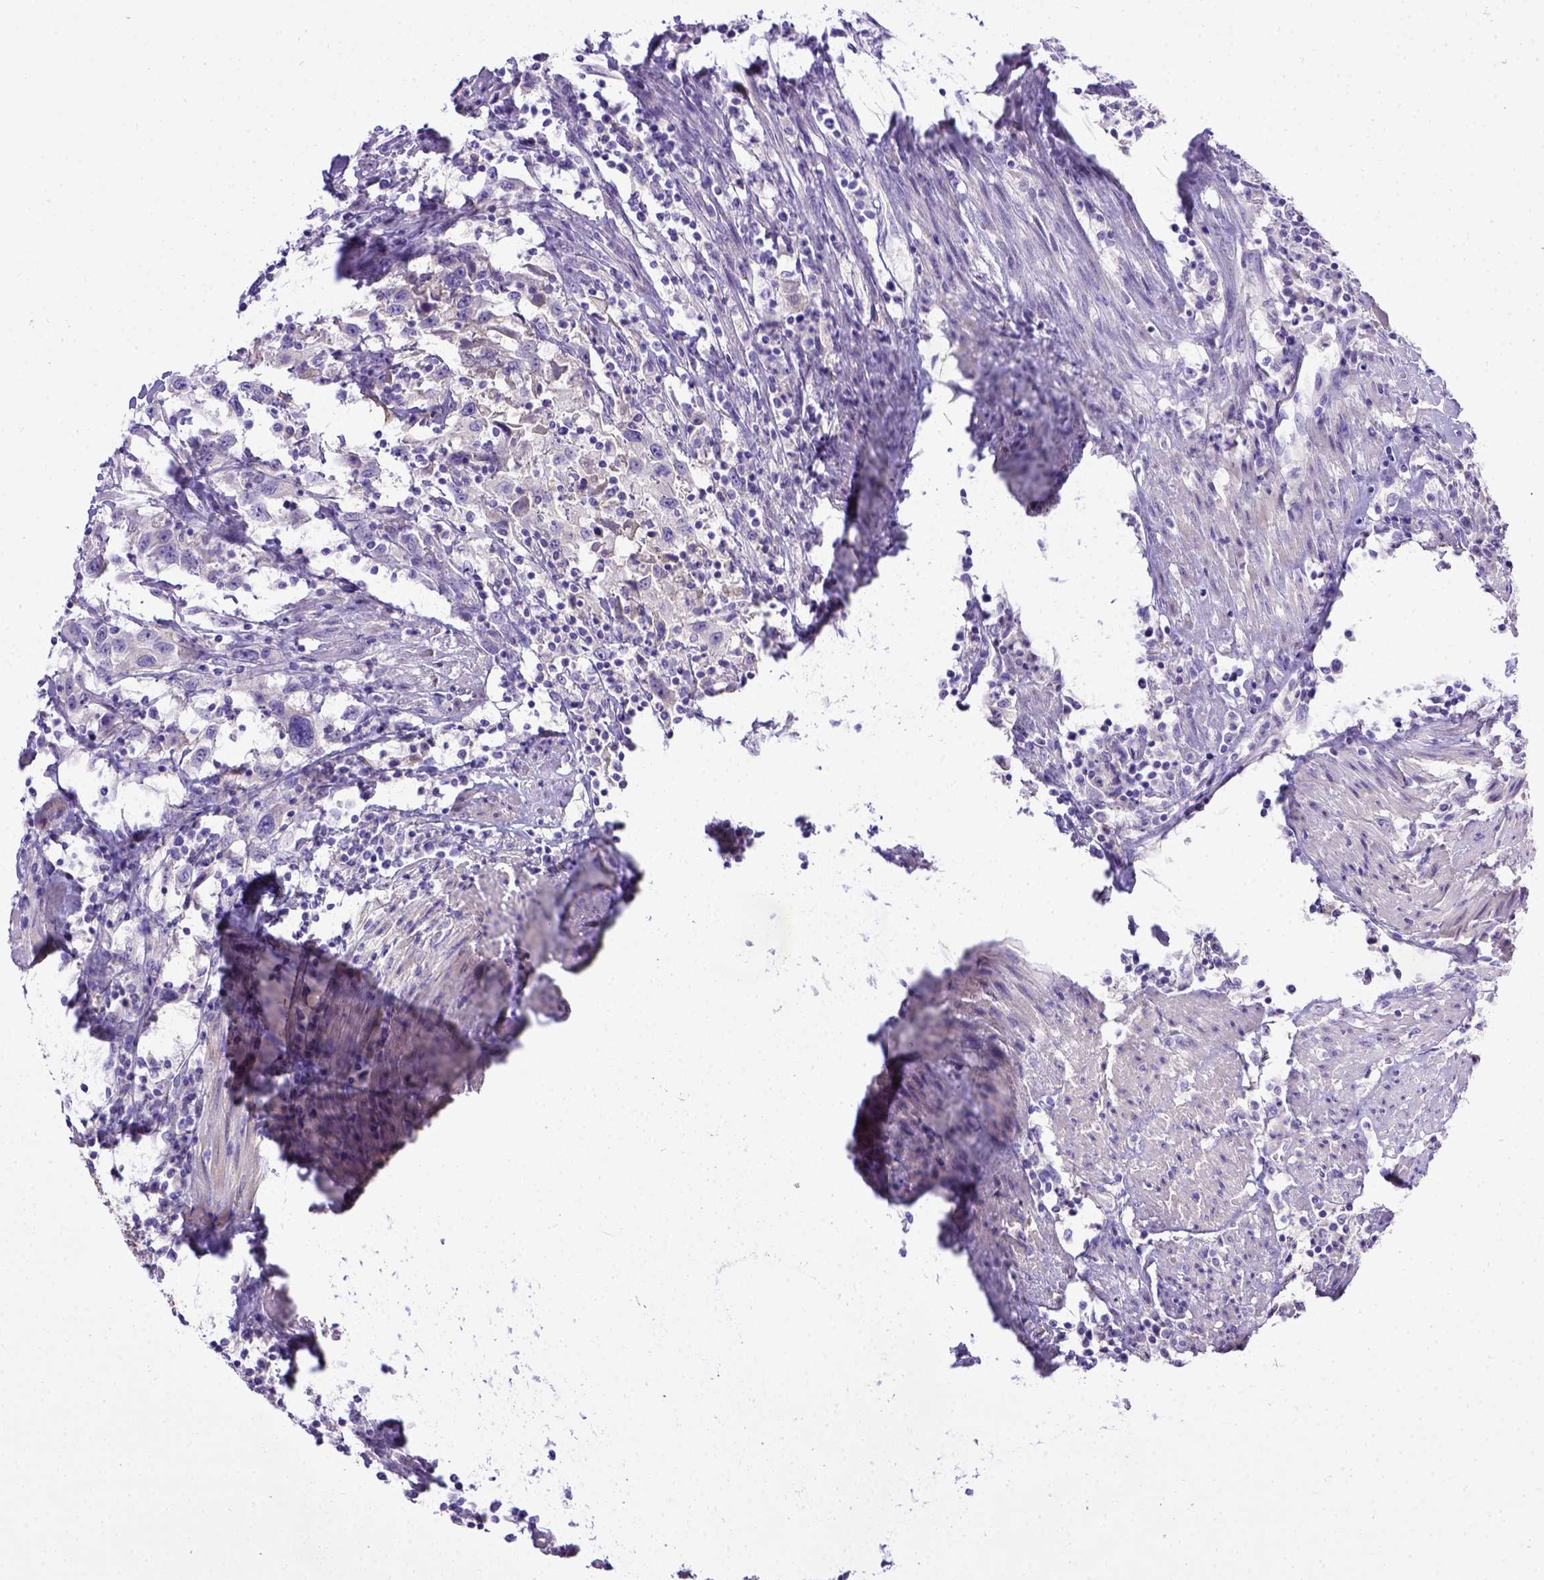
{"staining": {"intensity": "negative", "quantity": "none", "location": "none"}, "tissue": "urothelial cancer", "cell_type": "Tumor cells", "image_type": "cancer", "snomed": [{"axis": "morphology", "description": "Urothelial carcinoma, High grade"}, {"axis": "topography", "description": "Urinary bladder"}], "caption": "Tumor cells show no significant protein positivity in urothelial cancer. (DAB (3,3'-diaminobenzidine) IHC, high magnification).", "gene": "BTN1A1", "patient": {"sex": "male", "age": 61}}